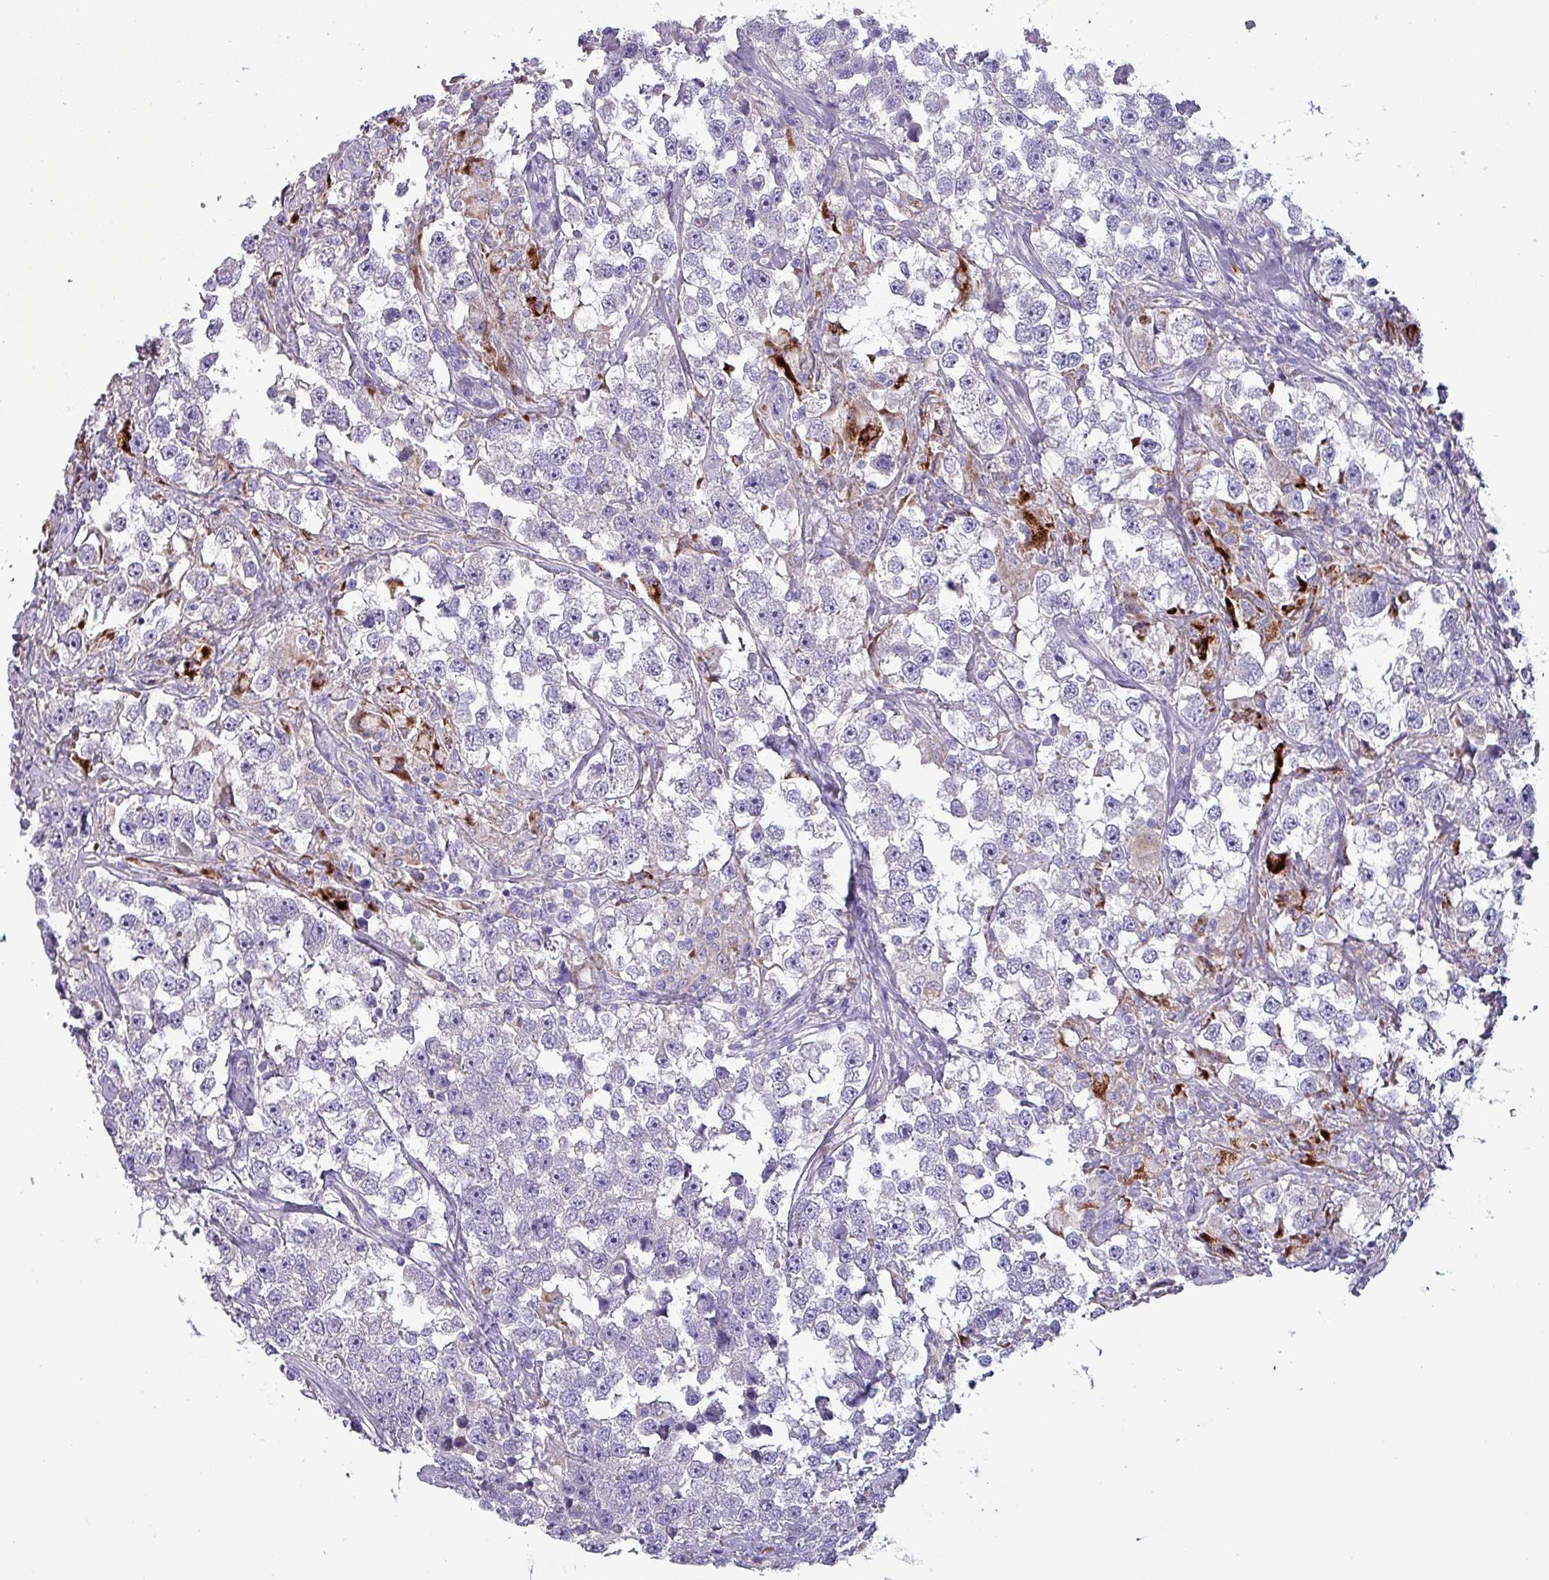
{"staining": {"intensity": "negative", "quantity": "none", "location": "none"}, "tissue": "testis cancer", "cell_type": "Tumor cells", "image_type": "cancer", "snomed": [{"axis": "morphology", "description": "Seminoma, NOS"}, {"axis": "topography", "description": "Testis"}], "caption": "Tumor cells are negative for protein expression in human testis cancer (seminoma).", "gene": "HSD3B7", "patient": {"sex": "male", "age": 46}}